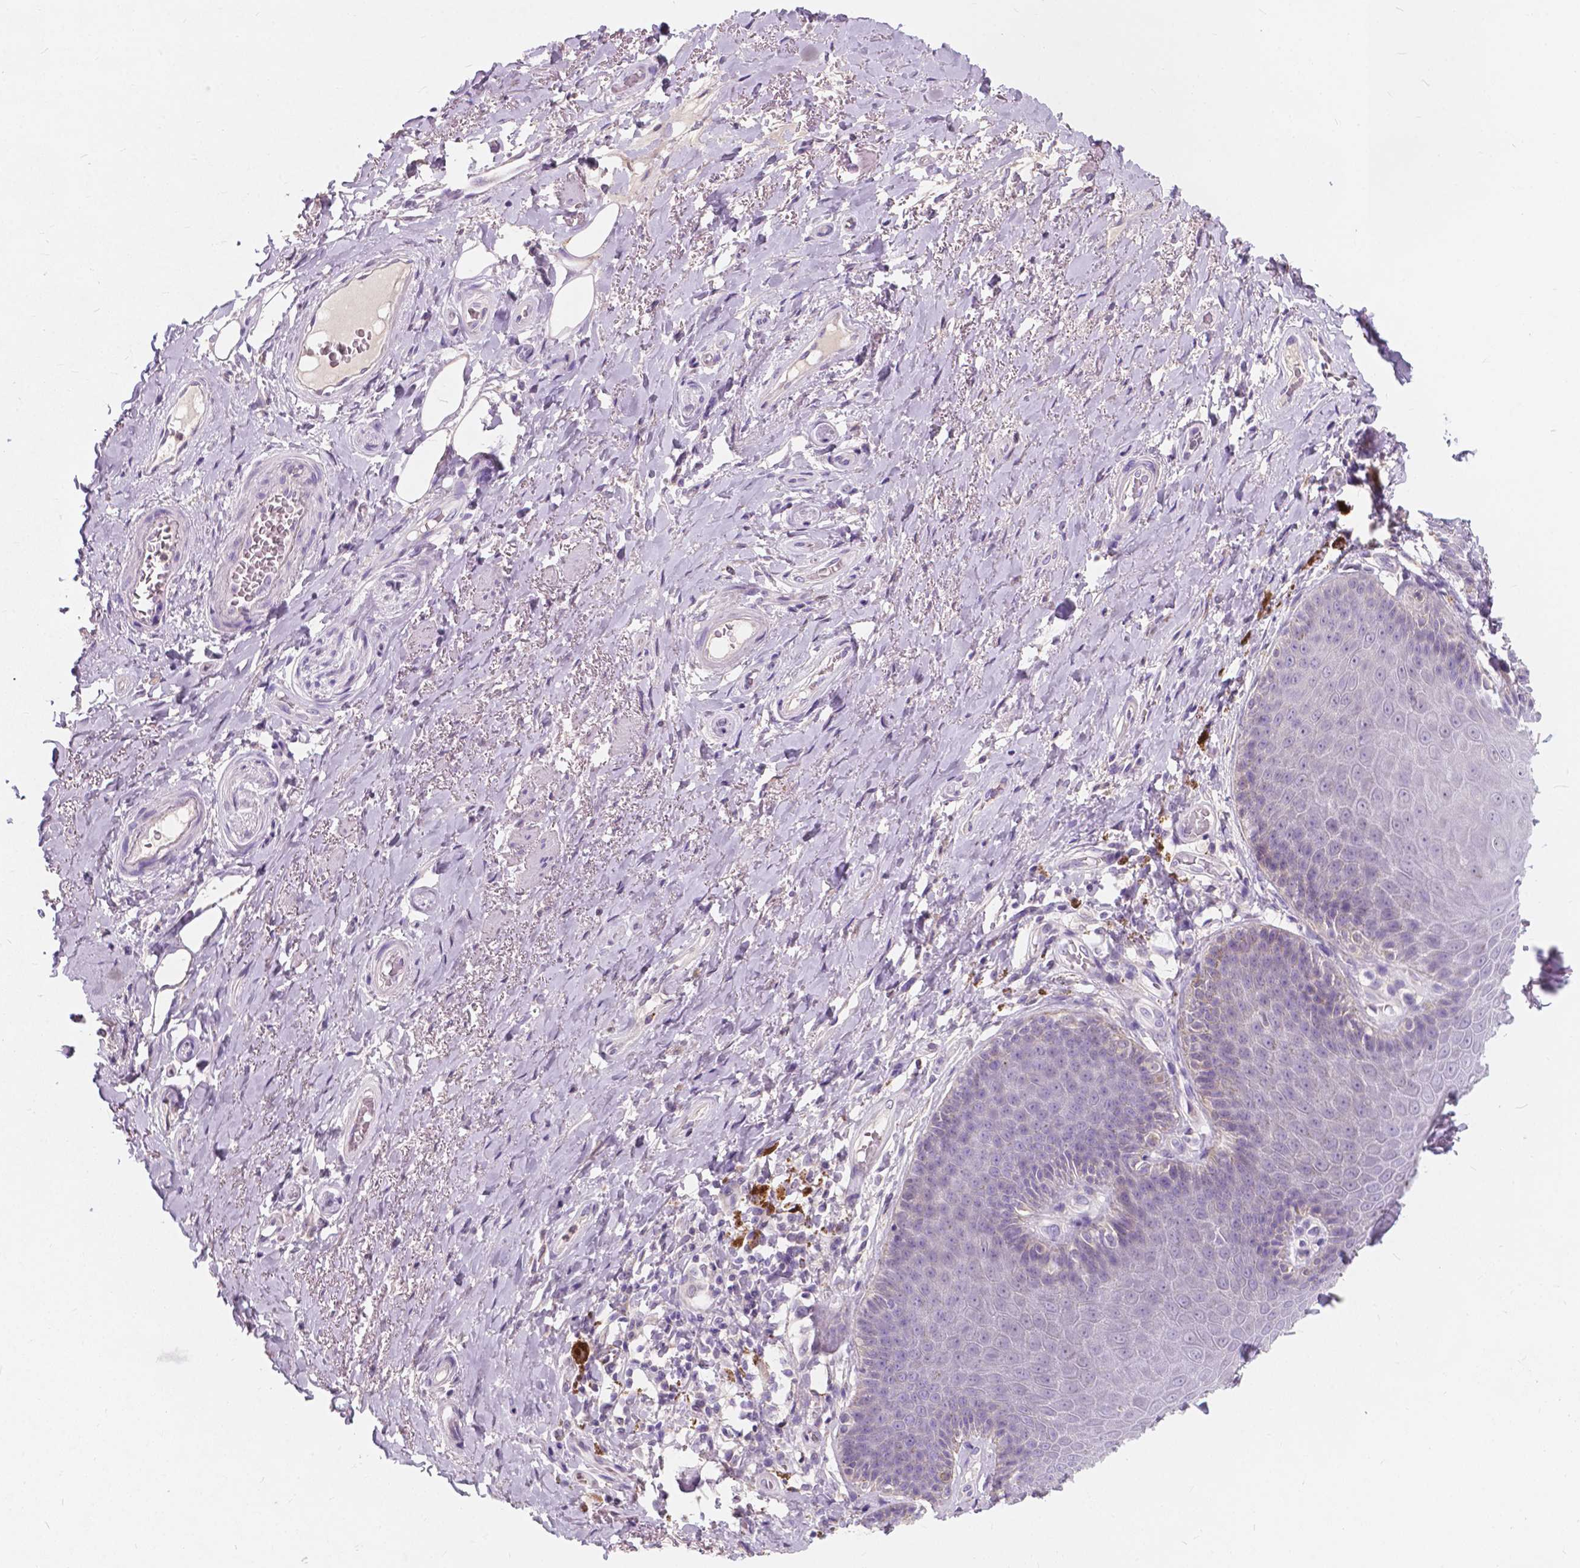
{"staining": {"intensity": "negative", "quantity": "none", "location": "none"}, "tissue": "adipose tissue", "cell_type": "Adipocytes", "image_type": "normal", "snomed": [{"axis": "morphology", "description": "Normal tissue, NOS"}, {"axis": "topography", "description": "Anal"}, {"axis": "topography", "description": "Peripheral nerve tissue"}], "caption": "Immunohistochemistry (IHC) micrograph of unremarkable adipose tissue stained for a protein (brown), which shows no positivity in adipocytes.", "gene": "IREB2", "patient": {"sex": "male", "age": 53}}